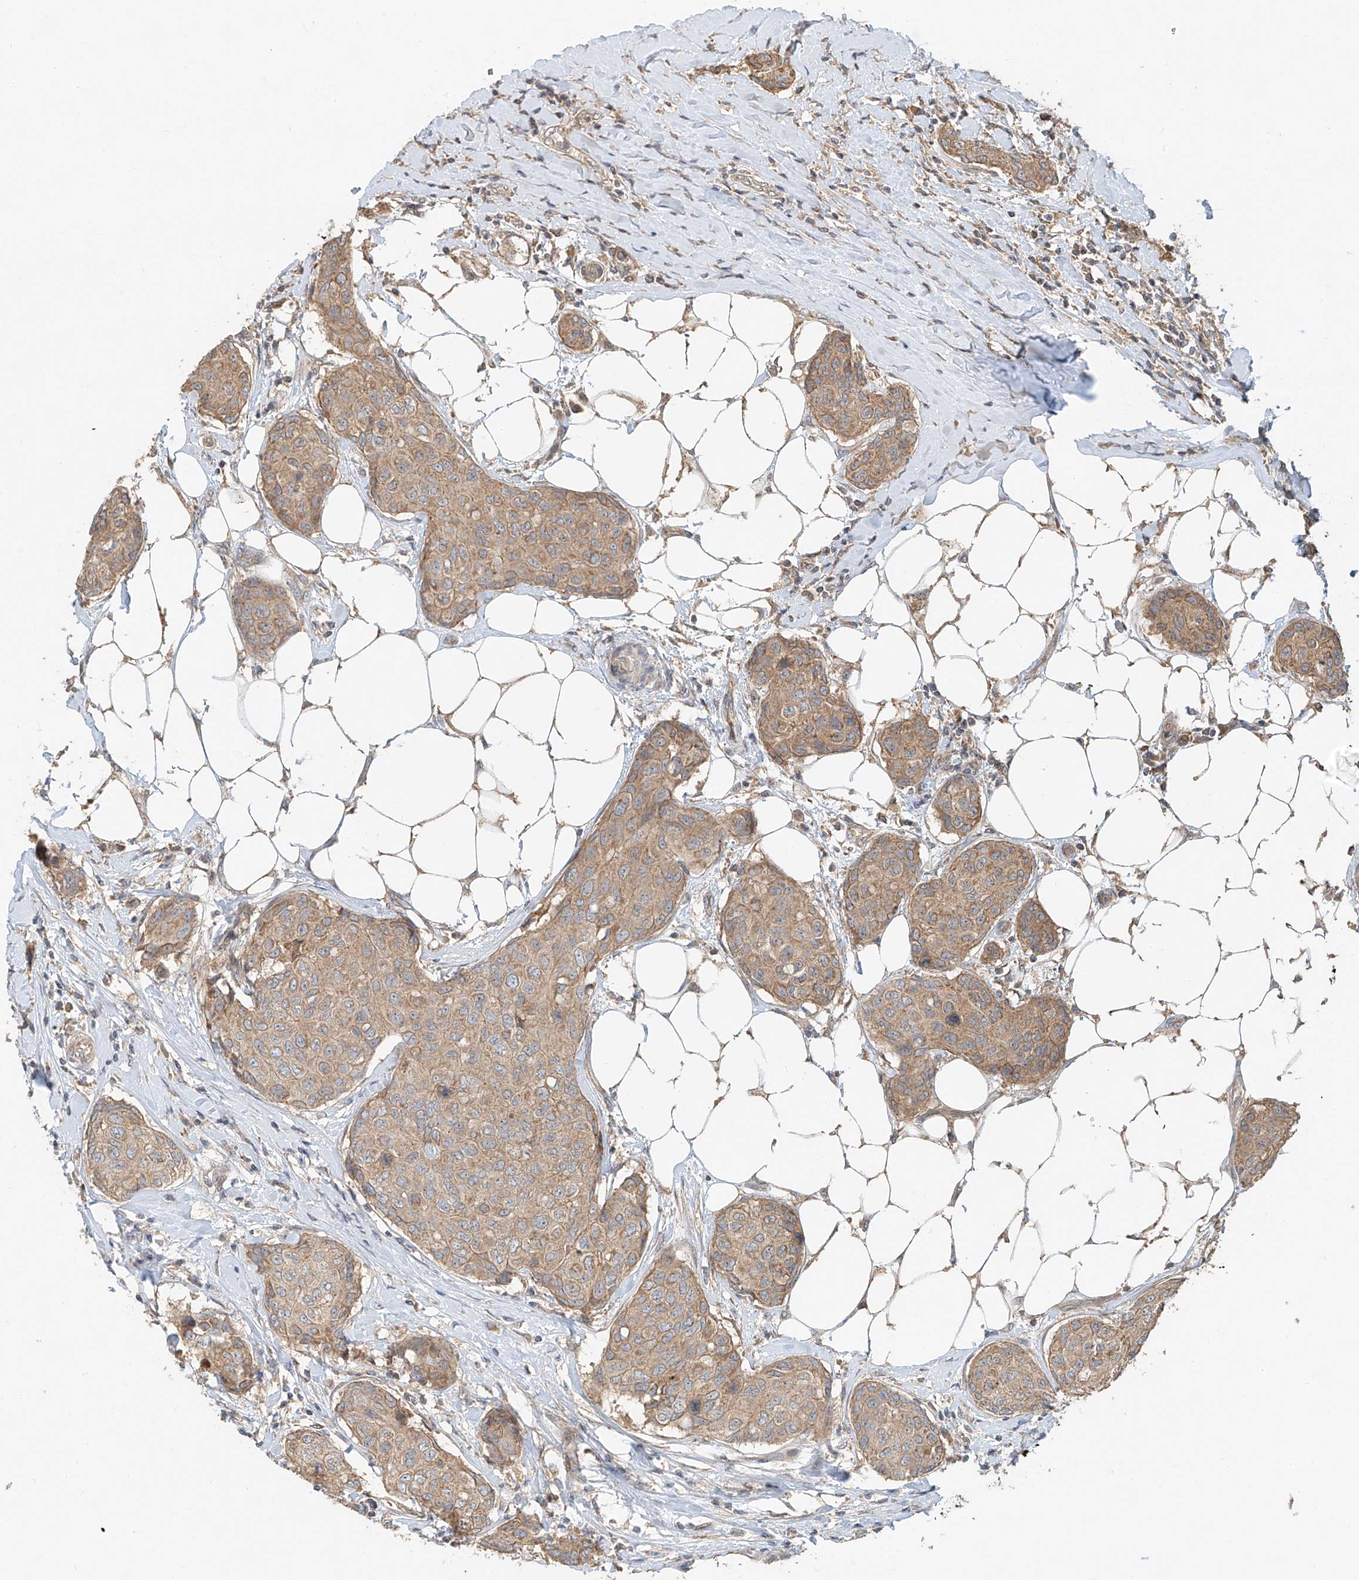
{"staining": {"intensity": "moderate", "quantity": ">75%", "location": "cytoplasmic/membranous"}, "tissue": "breast cancer", "cell_type": "Tumor cells", "image_type": "cancer", "snomed": [{"axis": "morphology", "description": "Duct carcinoma"}, {"axis": "topography", "description": "Breast"}], "caption": "DAB immunohistochemical staining of breast intraductal carcinoma demonstrates moderate cytoplasmic/membranous protein positivity in about >75% of tumor cells. (DAB (3,3'-diaminobenzidine) IHC with brightfield microscopy, high magnification).", "gene": "TMEM61", "patient": {"sex": "female", "age": 80}}